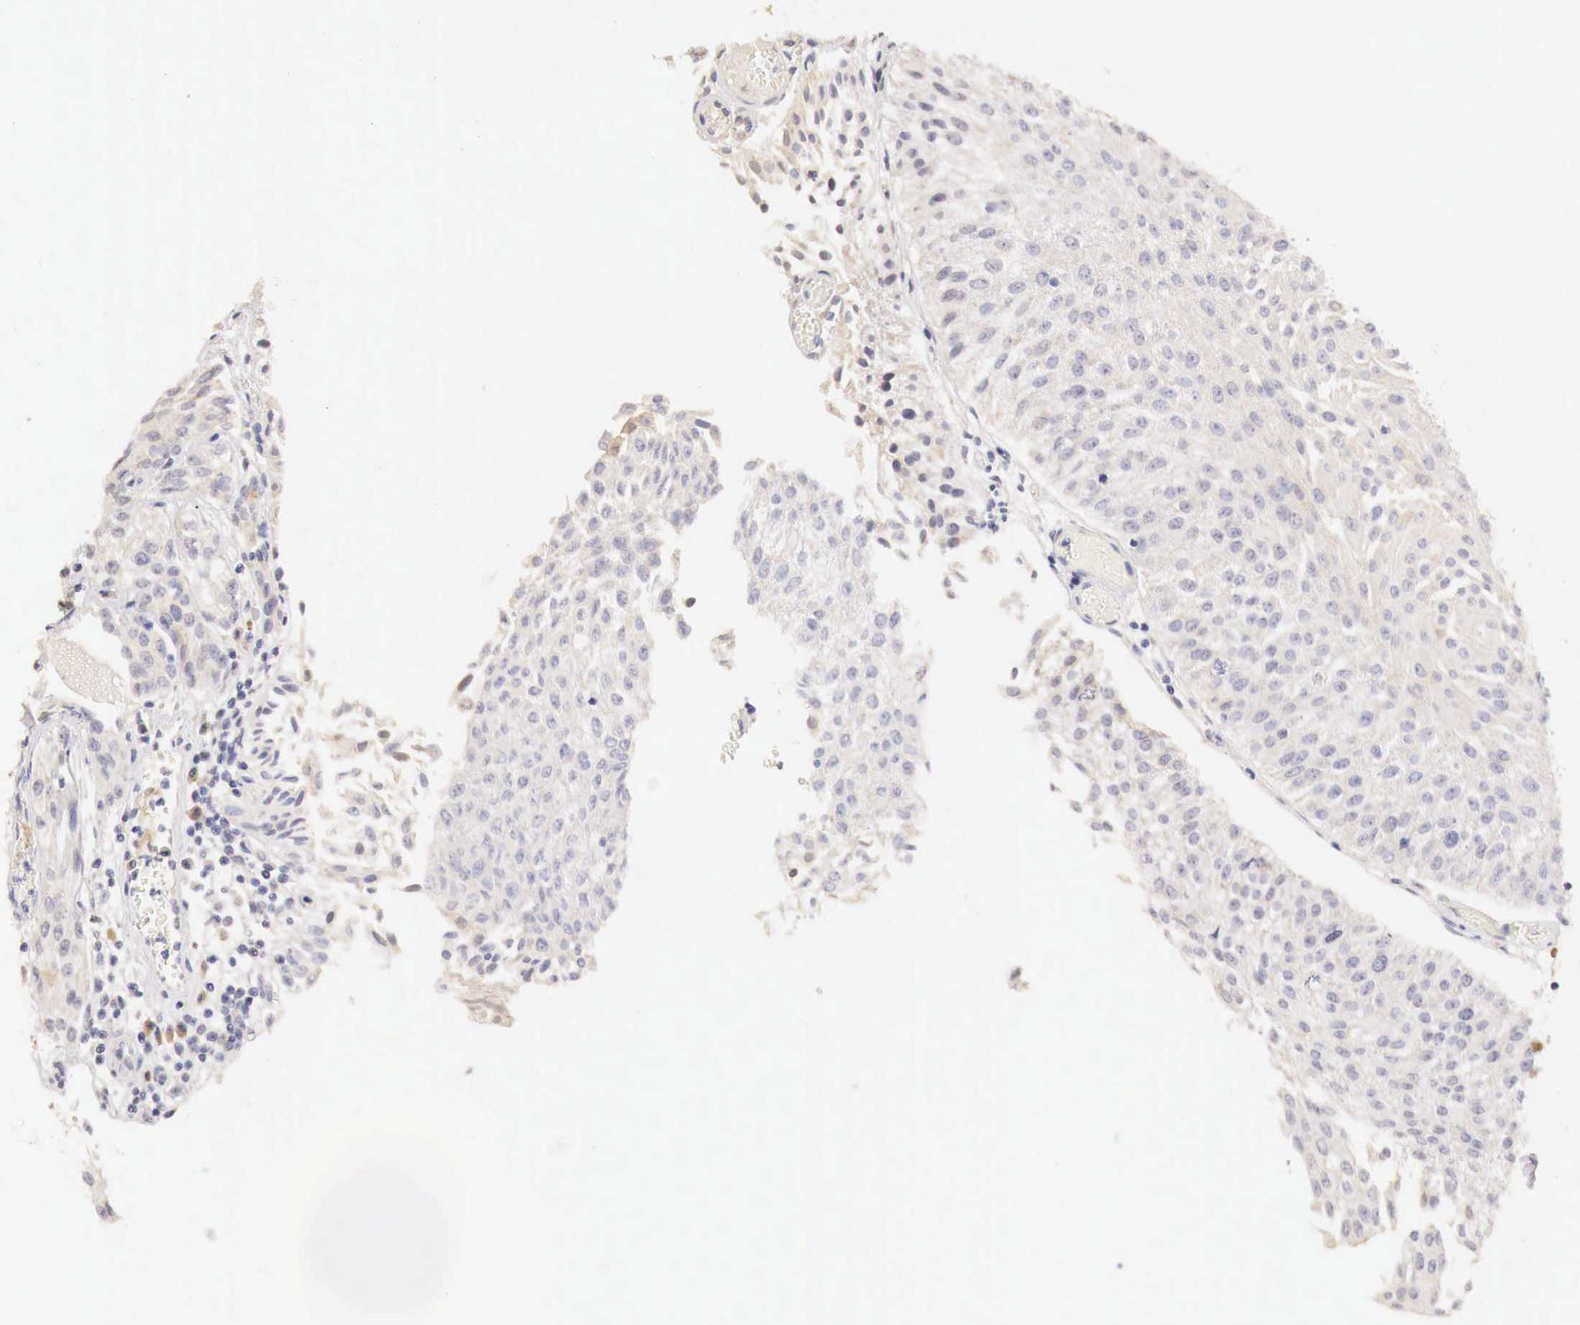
{"staining": {"intensity": "negative", "quantity": "none", "location": "none"}, "tissue": "urothelial cancer", "cell_type": "Tumor cells", "image_type": "cancer", "snomed": [{"axis": "morphology", "description": "Urothelial carcinoma, Low grade"}, {"axis": "topography", "description": "Urinary bladder"}], "caption": "High power microscopy histopathology image of an IHC micrograph of low-grade urothelial carcinoma, revealing no significant positivity in tumor cells. The staining was performed using DAB to visualize the protein expression in brown, while the nuclei were stained in blue with hematoxylin (Magnification: 20x).", "gene": "GATA1", "patient": {"sex": "male", "age": 86}}